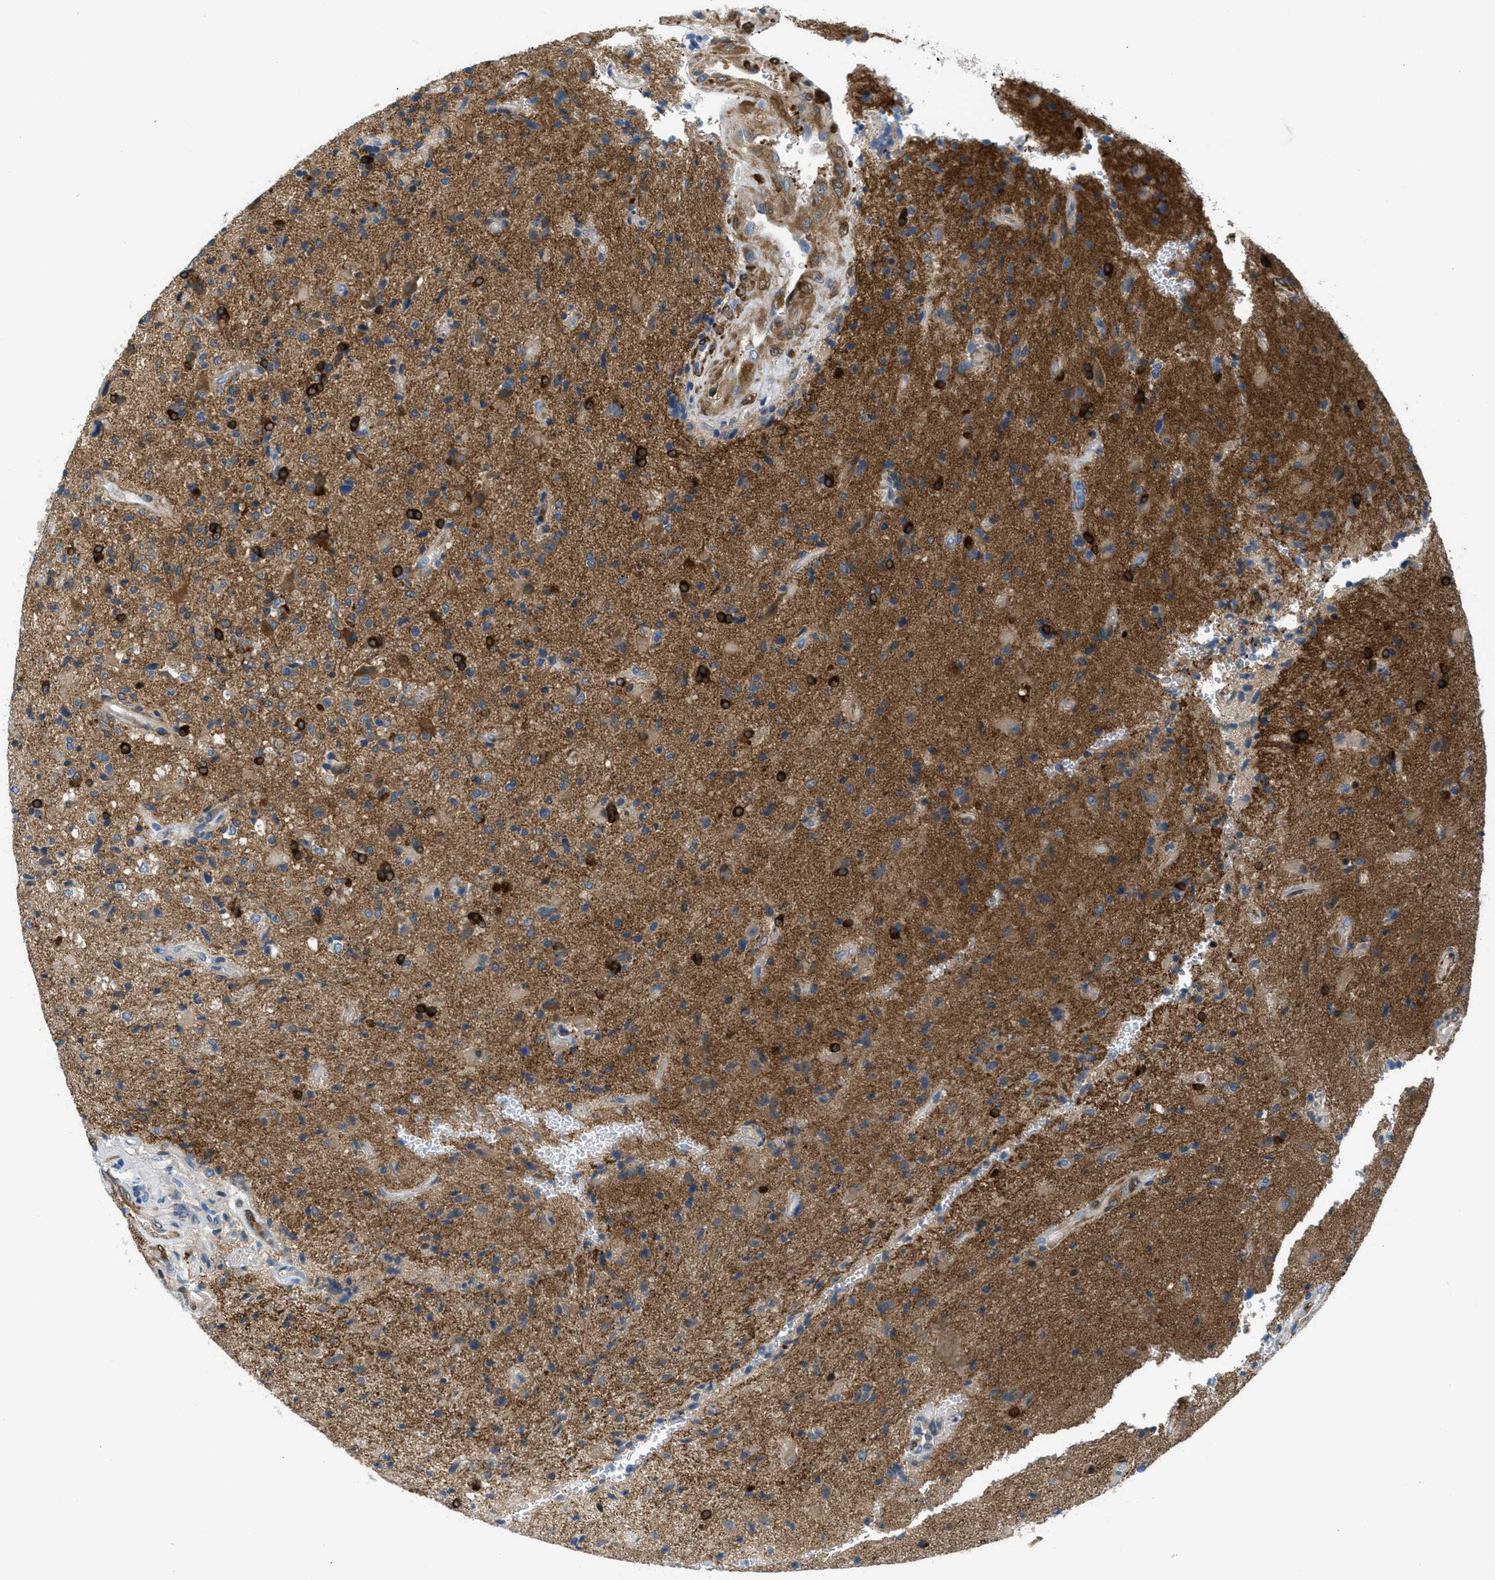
{"staining": {"intensity": "strong", "quantity": "25%-75%", "location": "cytoplasmic/membranous,nuclear"}, "tissue": "glioma", "cell_type": "Tumor cells", "image_type": "cancer", "snomed": [{"axis": "morphology", "description": "Glioma, malignant, High grade"}, {"axis": "topography", "description": "Brain"}], "caption": "Approximately 25%-75% of tumor cells in human glioma demonstrate strong cytoplasmic/membranous and nuclear protein positivity as visualized by brown immunohistochemical staining.", "gene": "MAPRE2", "patient": {"sex": "male", "age": 48}}